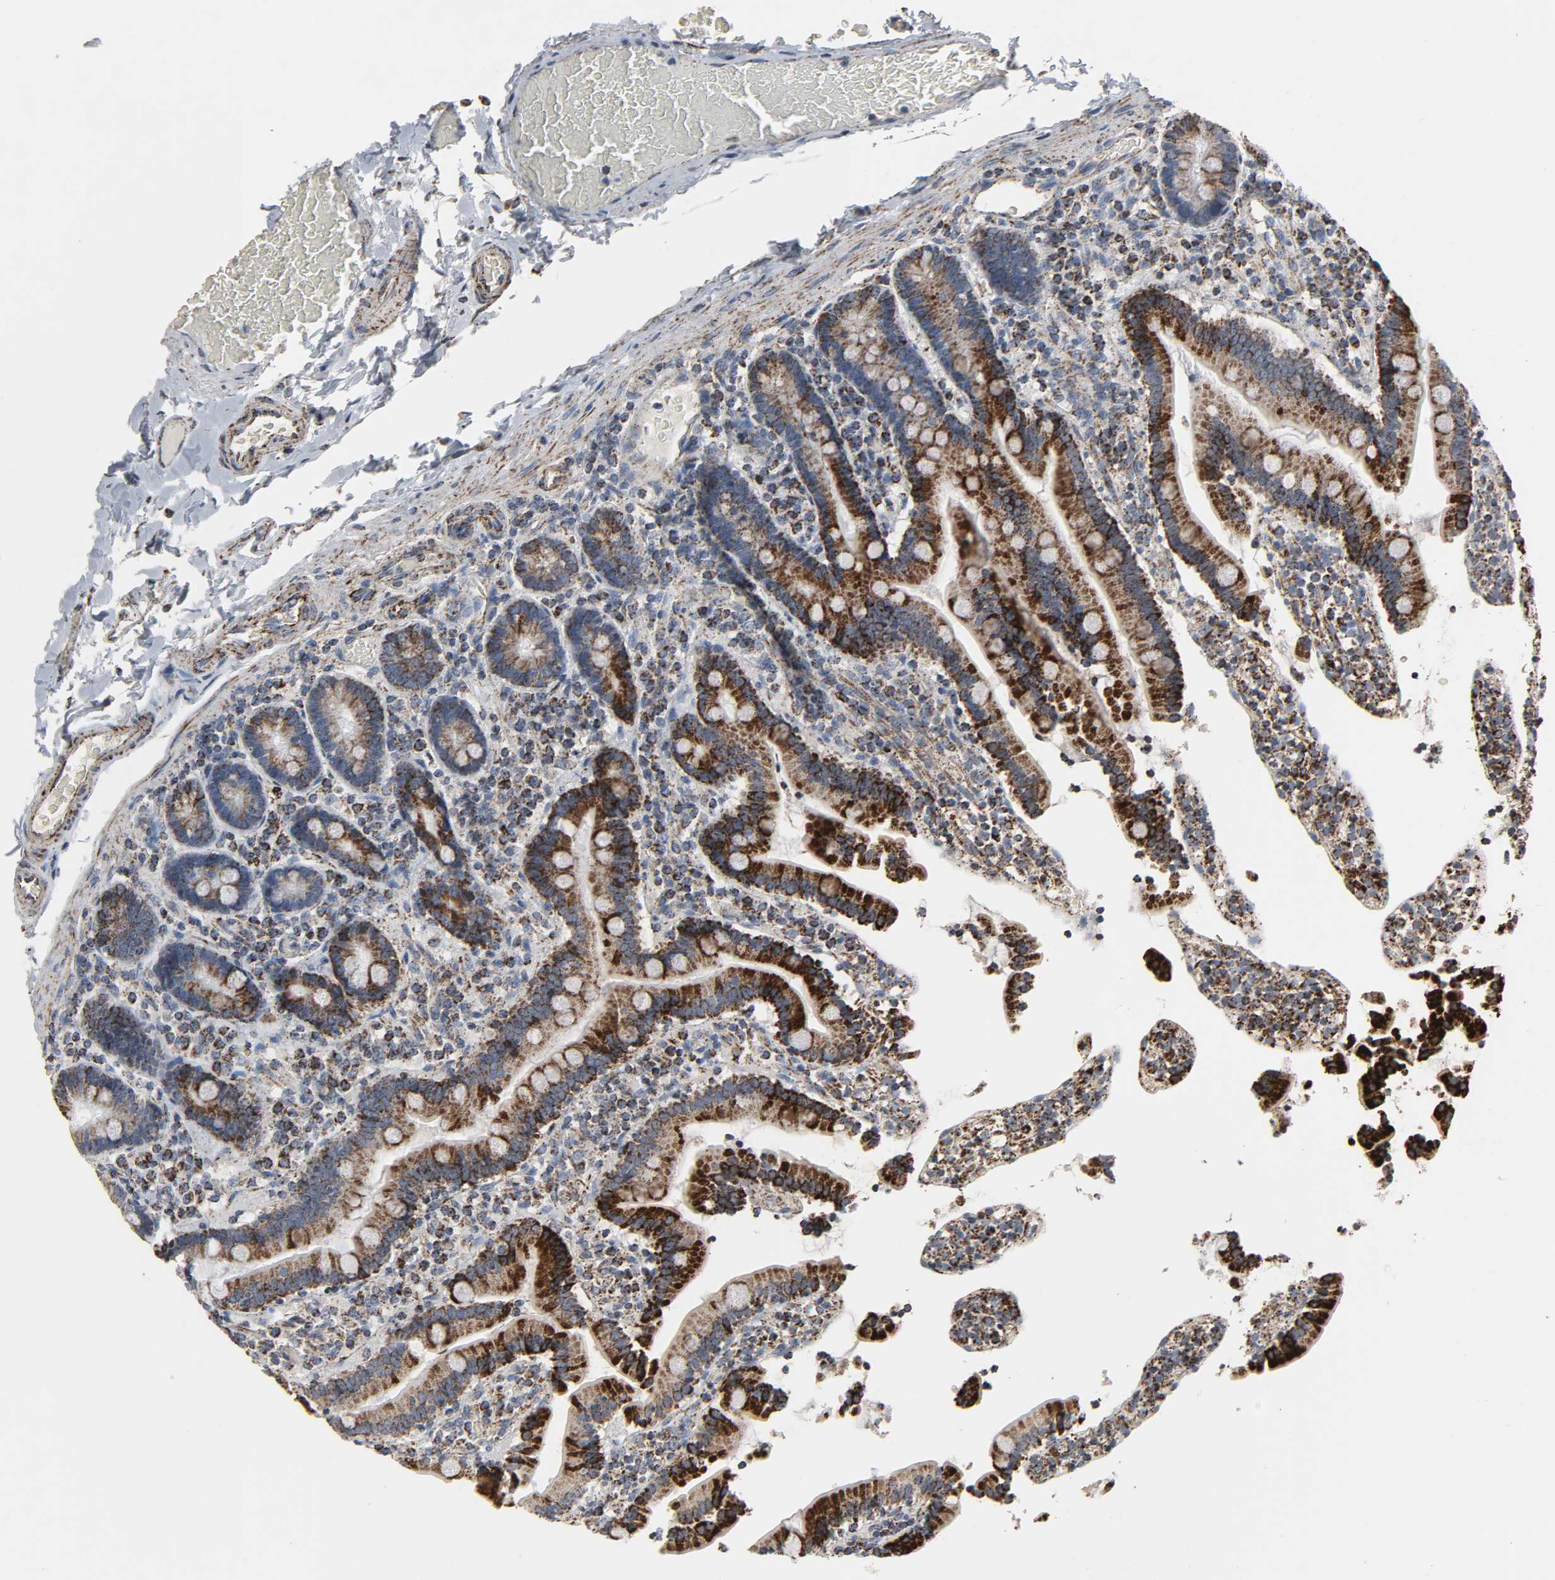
{"staining": {"intensity": "strong", "quantity": ">75%", "location": "cytoplasmic/membranous"}, "tissue": "duodenum", "cell_type": "Glandular cells", "image_type": "normal", "snomed": [{"axis": "morphology", "description": "Normal tissue, NOS"}, {"axis": "topography", "description": "Duodenum"}], "caption": "IHC micrograph of benign human duodenum stained for a protein (brown), which demonstrates high levels of strong cytoplasmic/membranous positivity in about >75% of glandular cells.", "gene": "ACAT1", "patient": {"sex": "female", "age": 53}}